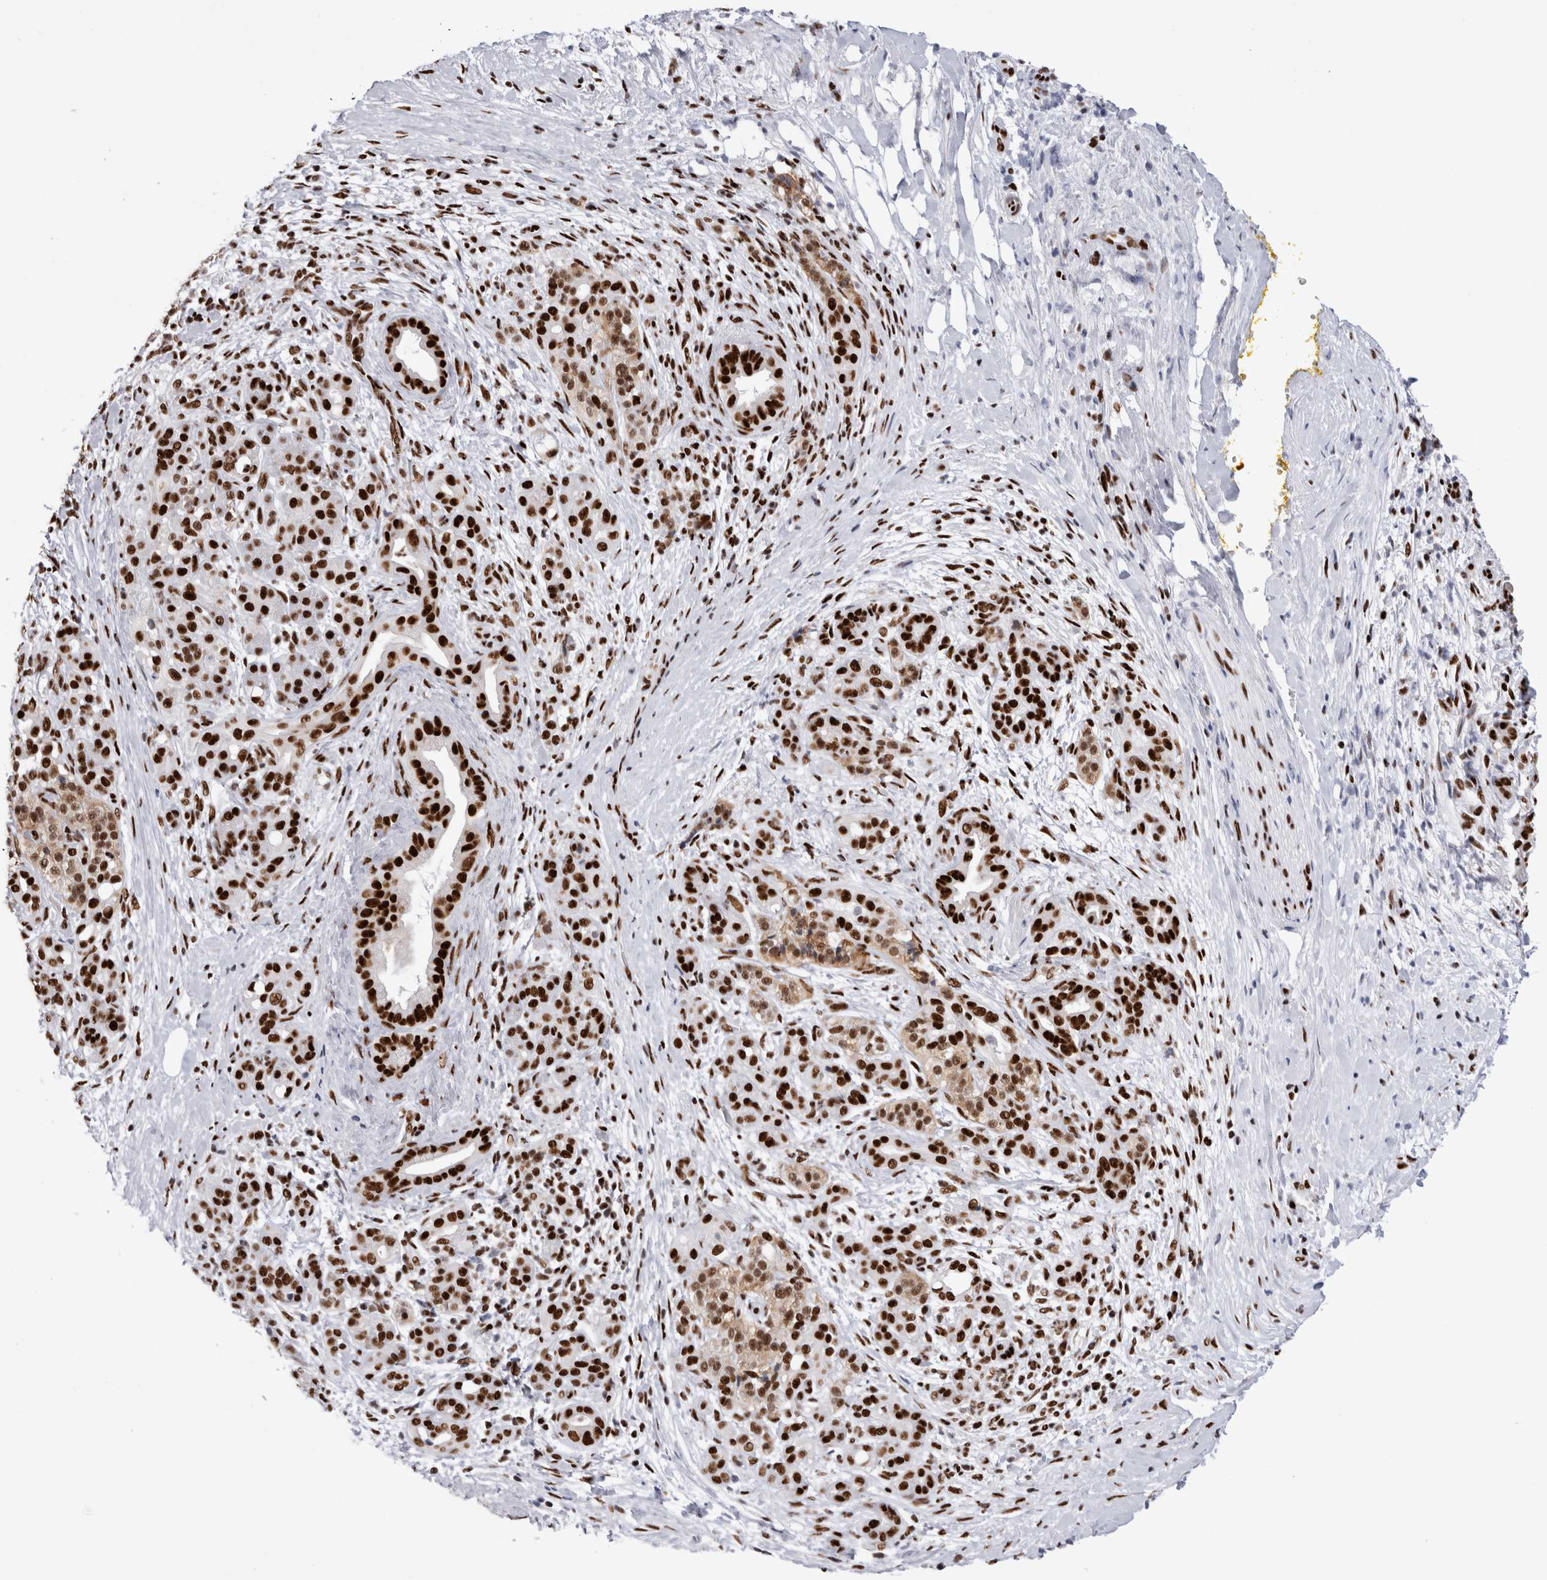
{"staining": {"intensity": "strong", "quantity": ">75%", "location": "nuclear"}, "tissue": "pancreatic cancer", "cell_type": "Tumor cells", "image_type": "cancer", "snomed": [{"axis": "morphology", "description": "Adenocarcinoma, NOS"}, {"axis": "topography", "description": "Pancreas"}], "caption": "Strong nuclear staining is appreciated in approximately >75% of tumor cells in pancreatic cancer. (IHC, brightfield microscopy, high magnification).", "gene": "RBM6", "patient": {"sex": "male", "age": 58}}